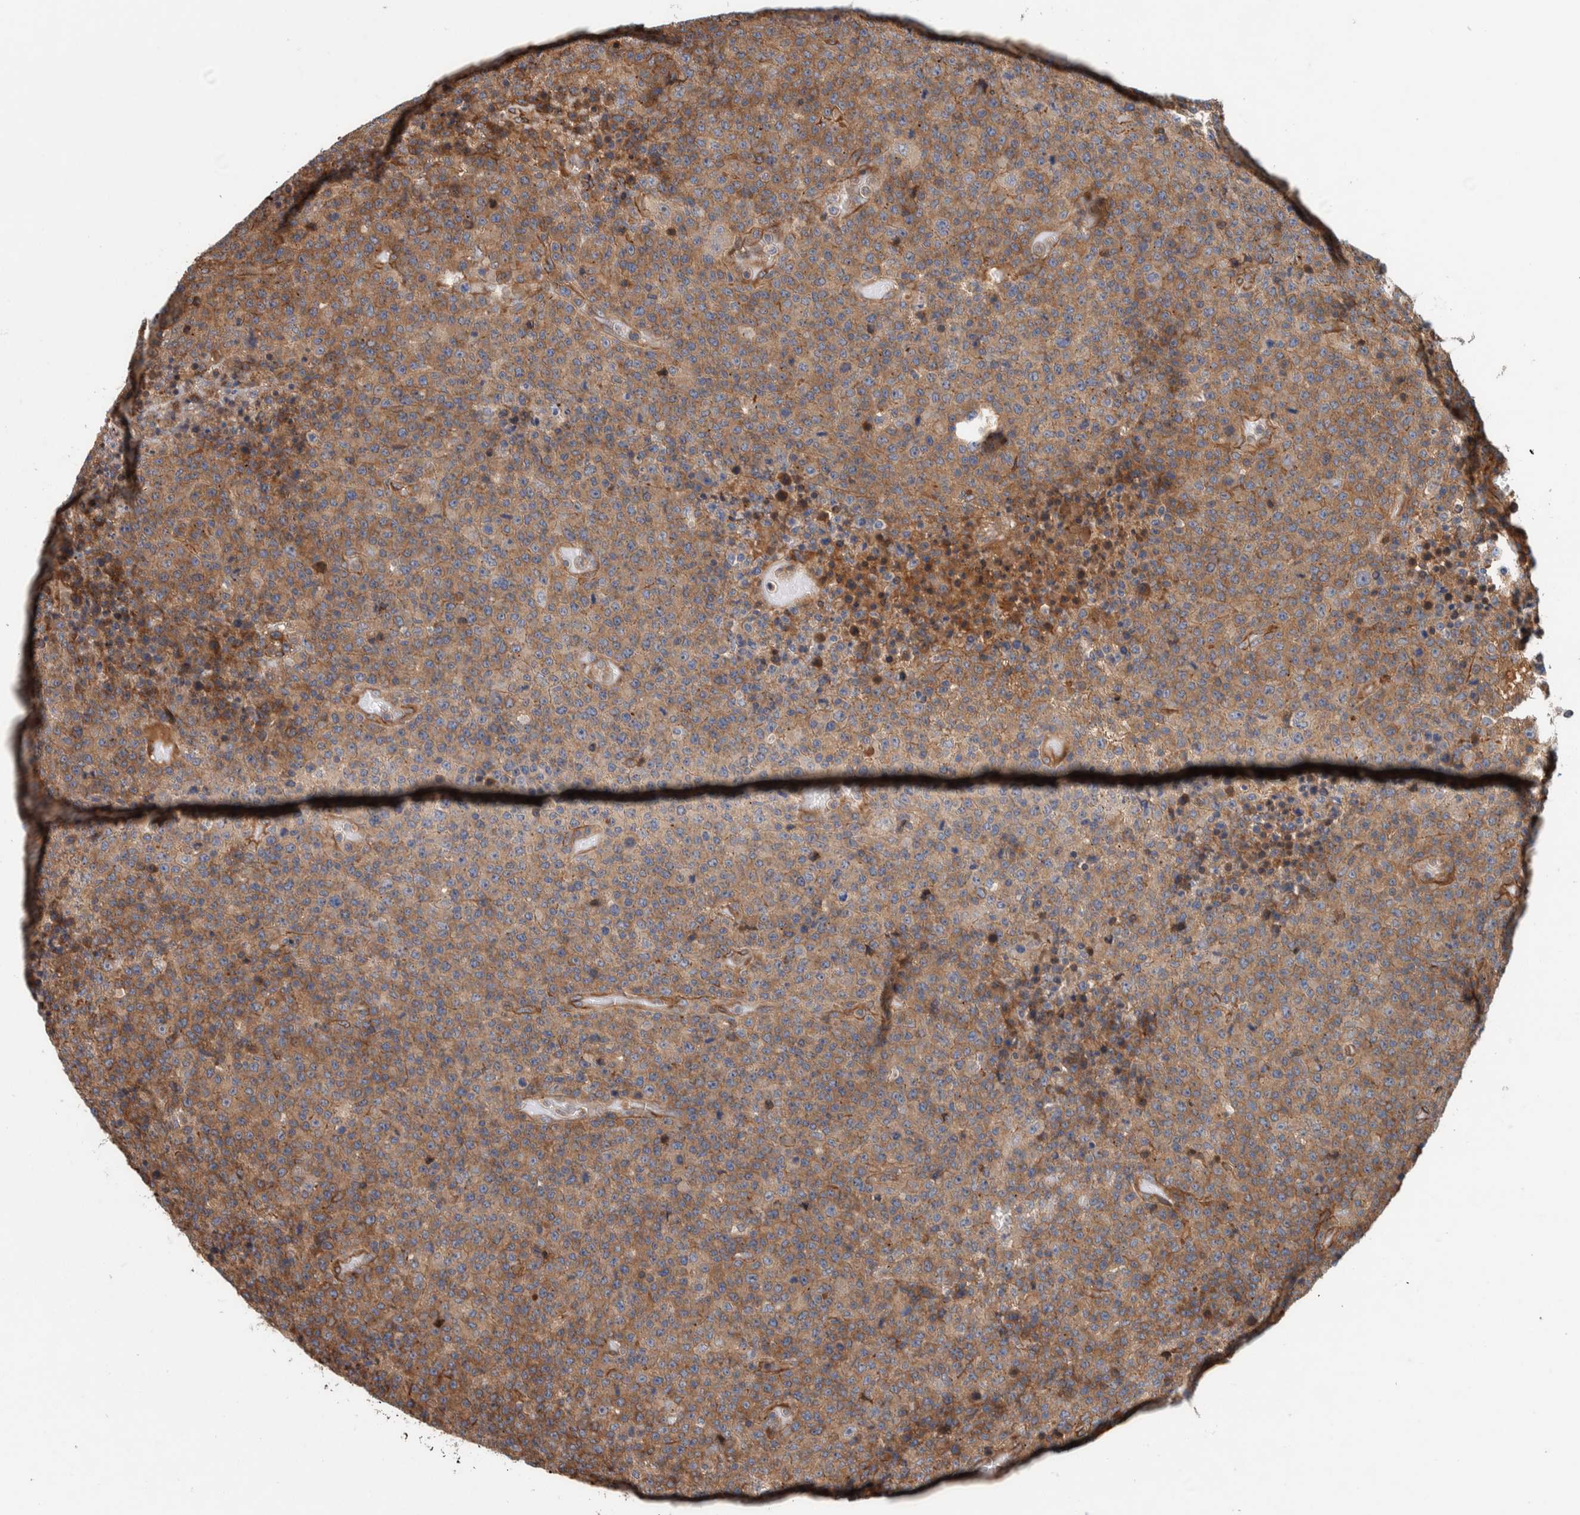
{"staining": {"intensity": "weak", "quantity": ">75%", "location": "cytoplasmic/membranous"}, "tissue": "lymphoma", "cell_type": "Tumor cells", "image_type": "cancer", "snomed": [{"axis": "morphology", "description": "Malignant lymphoma, non-Hodgkin's type, High grade"}, {"axis": "topography", "description": "Lymph node"}], "caption": "Lymphoma stained with immunohistochemistry displays weak cytoplasmic/membranous expression in approximately >75% of tumor cells. (Stains: DAB (3,3'-diaminobenzidine) in brown, nuclei in blue, Microscopy: brightfield microscopy at high magnification).", "gene": "PKD1L1", "patient": {"sex": "male", "age": 13}}